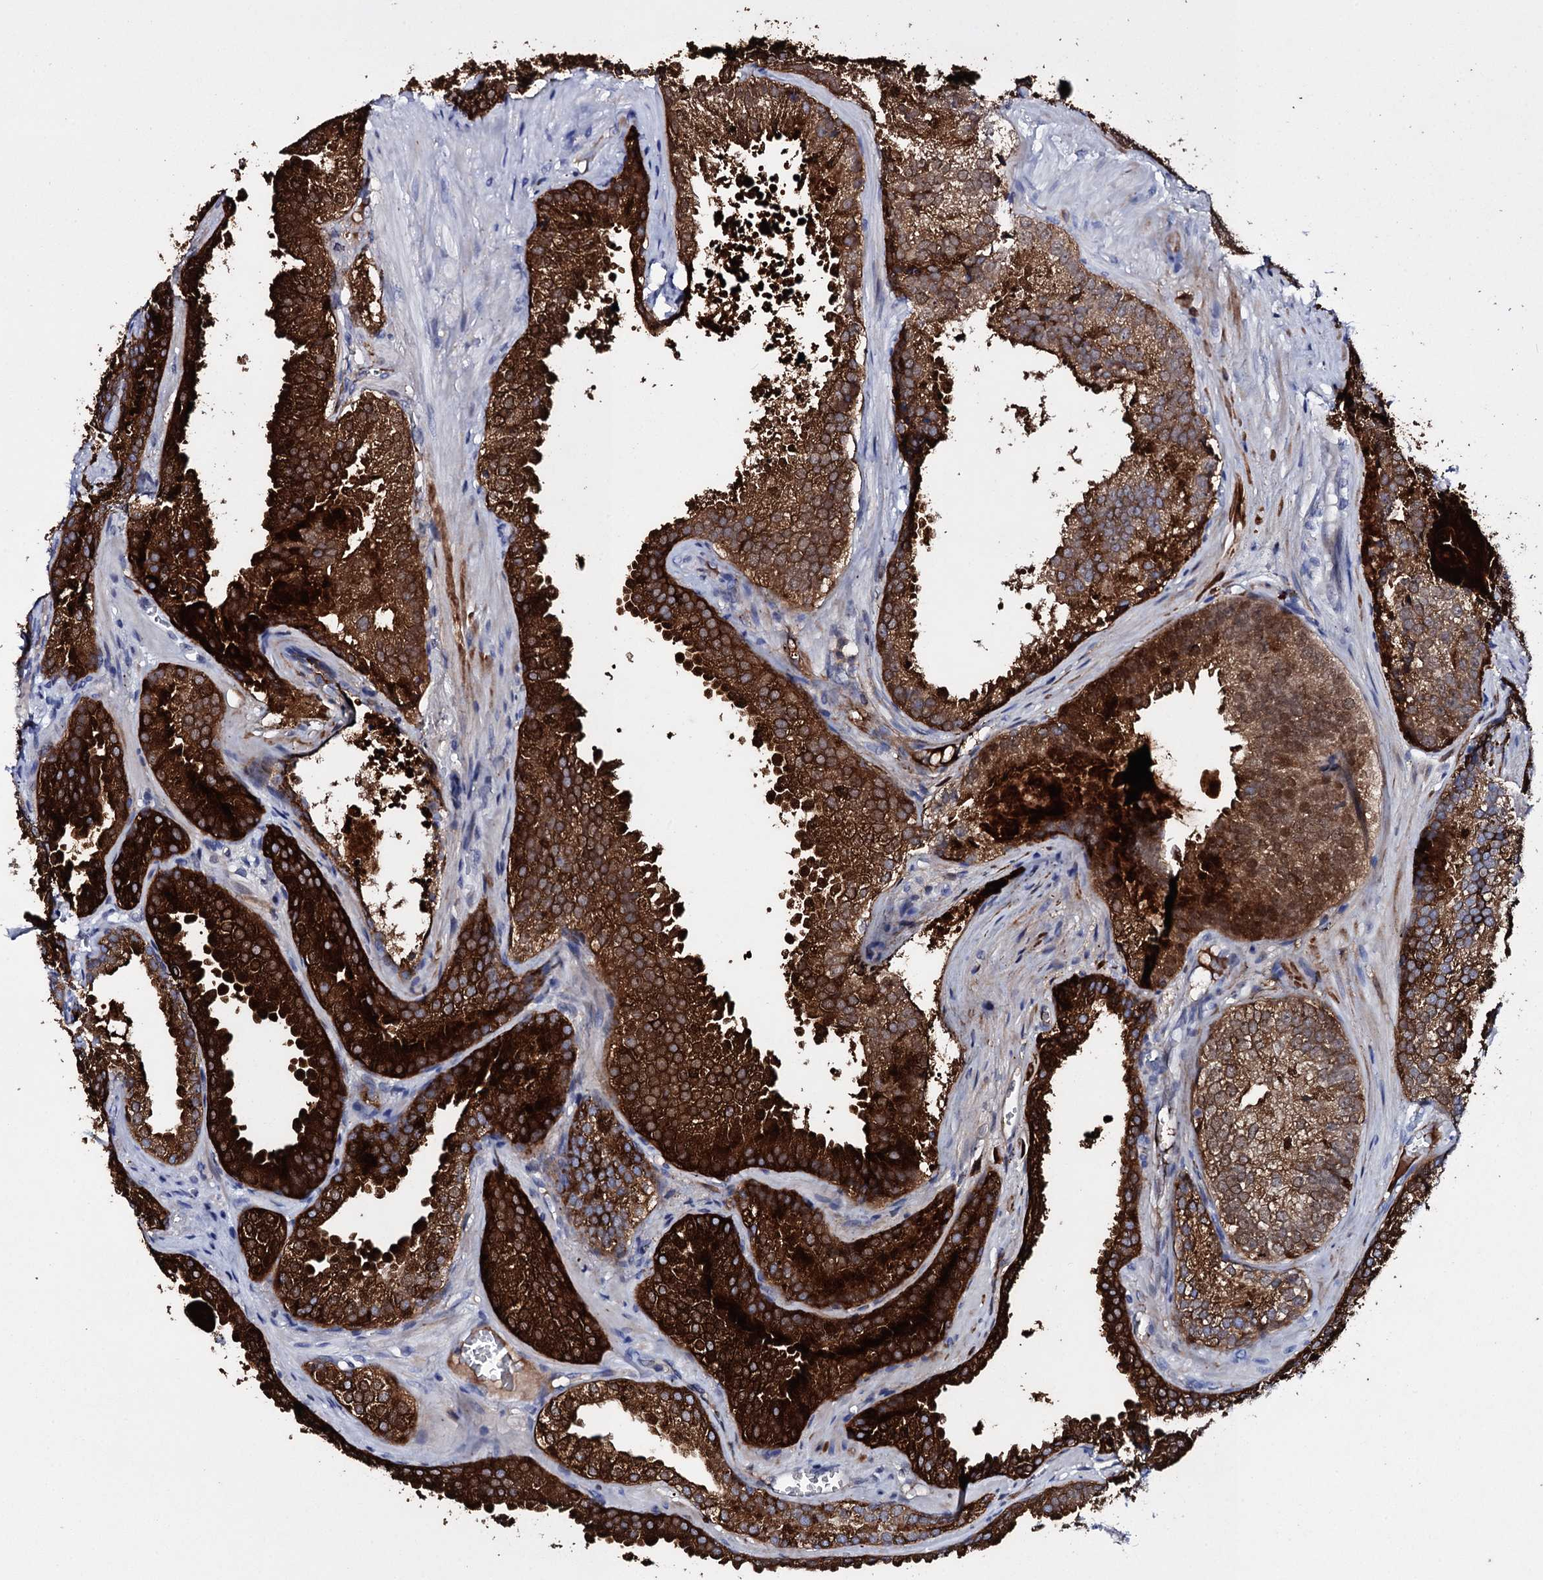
{"staining": {"intensity": "strong", "quantity": ">75%", "location": "cytoplasmic/membranous"}, "tissue": "prostate cancer", "cell_type": "Tumor cells", "image_type": "cancer", "snomed": [{"axis": "morphology", "description": "Adenocarcinoma, High grade"}, {"axis": "topography", "description": "Prostate"}], "caption": "A micrograph showing strong cytoplasmic/membranous positivity in approximately >75% of tumor cells in prostate cancer (high-grade adenocarcinoma), as visualized by brown immunohistochemical staining.", "gene": "ITPRID2", "patient": {"sex": "male", "age": 69}}